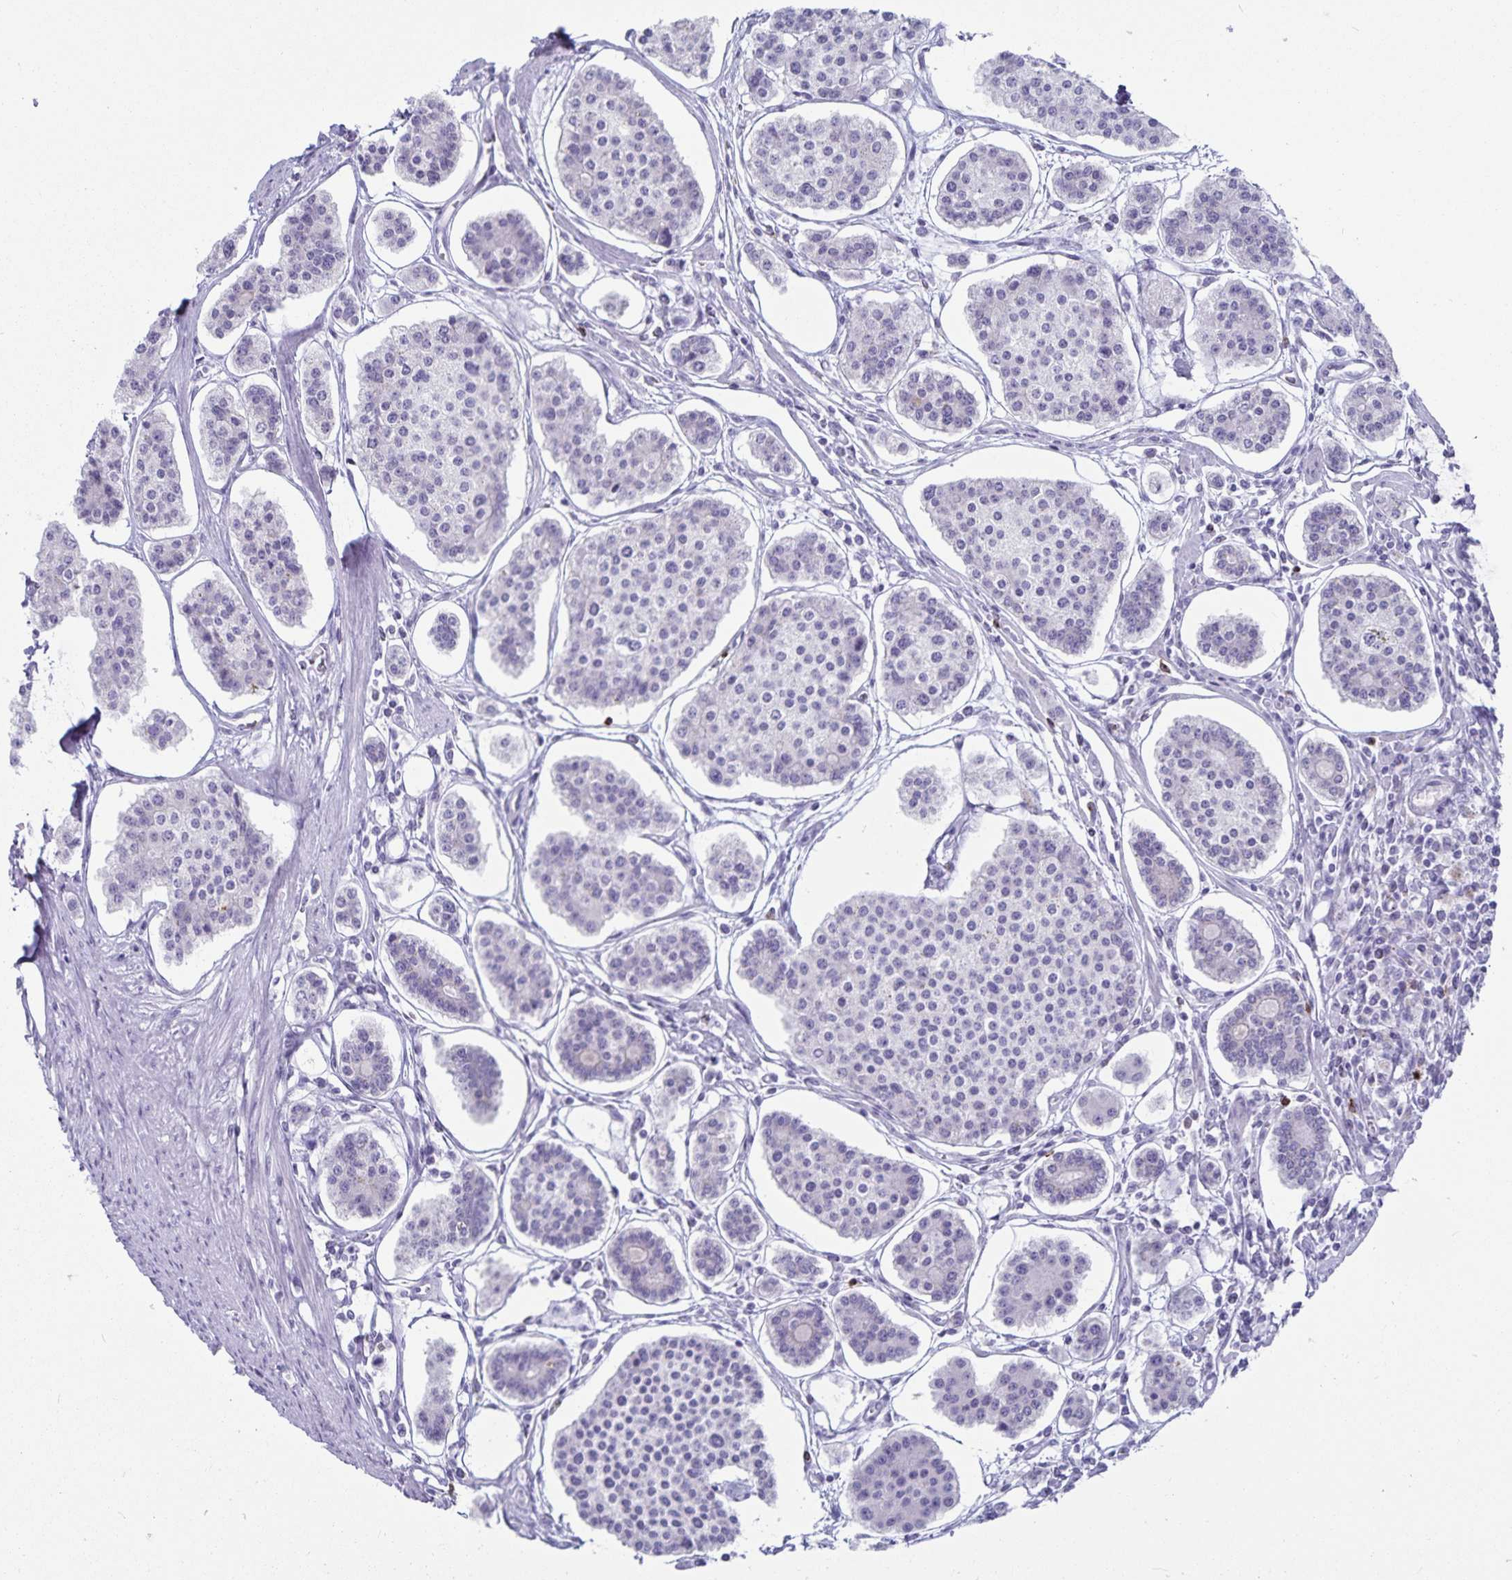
{"staining": {"intensity": "negative", "quantity": "none", "location": "none"}, "tissue": "carcinoid", "cell_type": "Tumor cells", "image_type": "cancer", "snomed": [{"axis": "morphology", "description": "Carcinoid, malignant, NOS"}, {"axis": "topography", "description": "Small intestine"}], "caption": "Image shows no protein expression in tumor cells of carcinoid tissue.", "gene": "GNLY", "patient": {"sex": "female", "age": 65}}